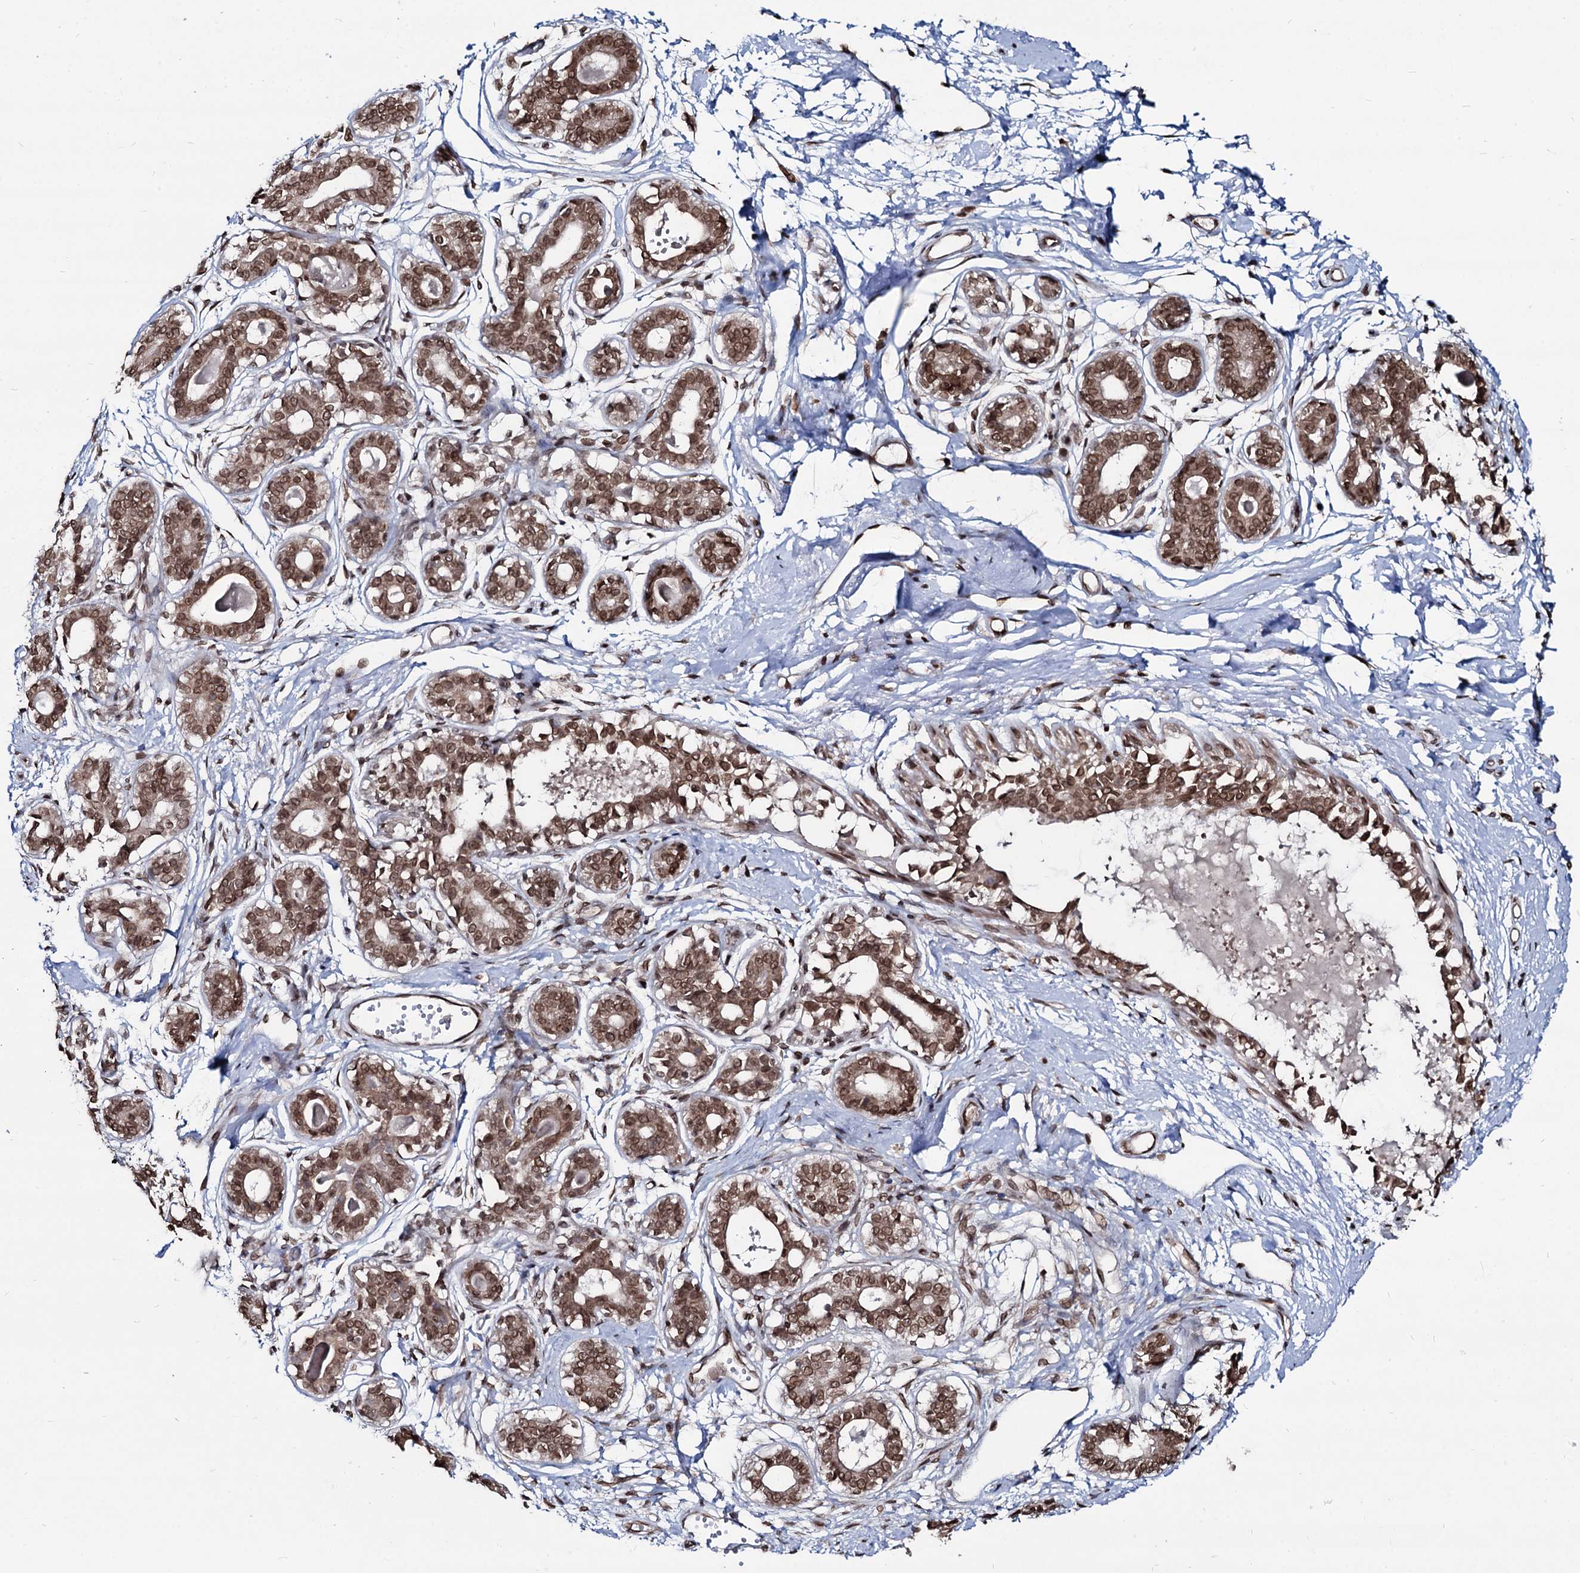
{"staining": {"intensity": "strong", "quantity": ">75%", "location": "nuclear"}, "tissue": "breast", "cell_type": "Adipocytes", "image_type": "normal", "snomed": [{"axis": "morphology", "description": "Normal tissue, NOS"}, {"axis": "topography", "description": "Breast"}], "caption": "The image shows staining of normal breast, revealing strong nuclear protein positivity (brown color) within adipocytes. (DAB IHC, brown staining for protein, blue staining for nuclei).", "gene": "RNF6", "patient": {"sex": "female", "age": 45}}